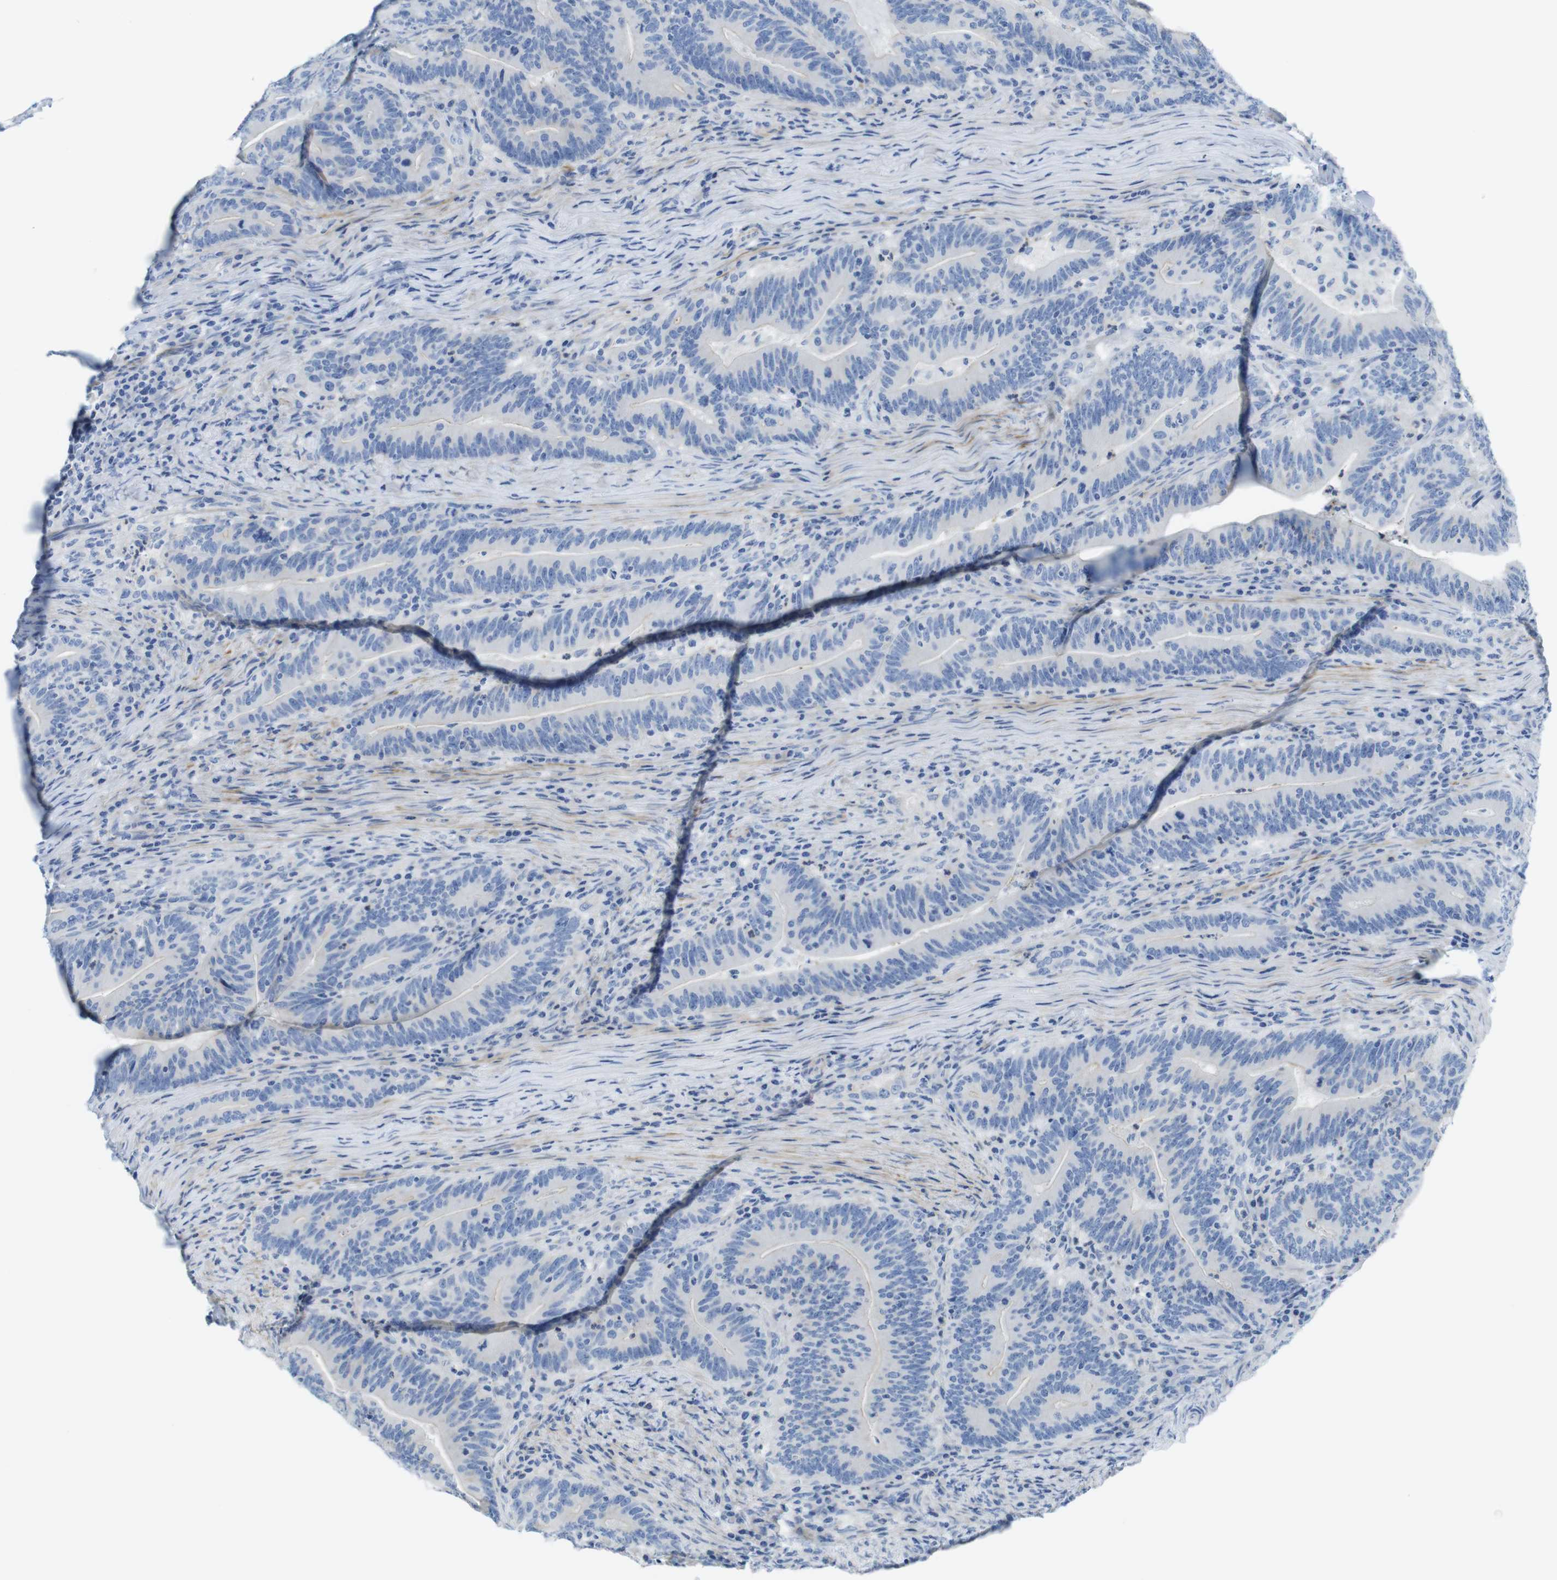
{"staining": {"intensity": "negative", "quantity": "none", "location": "none"}, "tissue": "colorectal cancer", "cell_type": "Tumor cells", "image_type": "cancer", "snomed": [{"axis": "morphology", "description": "Normal tissue, NOS"}, {"axis": "morphology", "description": "Adenocarcinoma, NOS"}, {"axis": "topography", "description": "Colon"}], "caption": "The immunohistochemistry image has no significant positivity in tumor cells of colorectal adenocarcinoma tissue.", "gene": "ASIC5", "patient": {"sex": "female", "age": 66}}